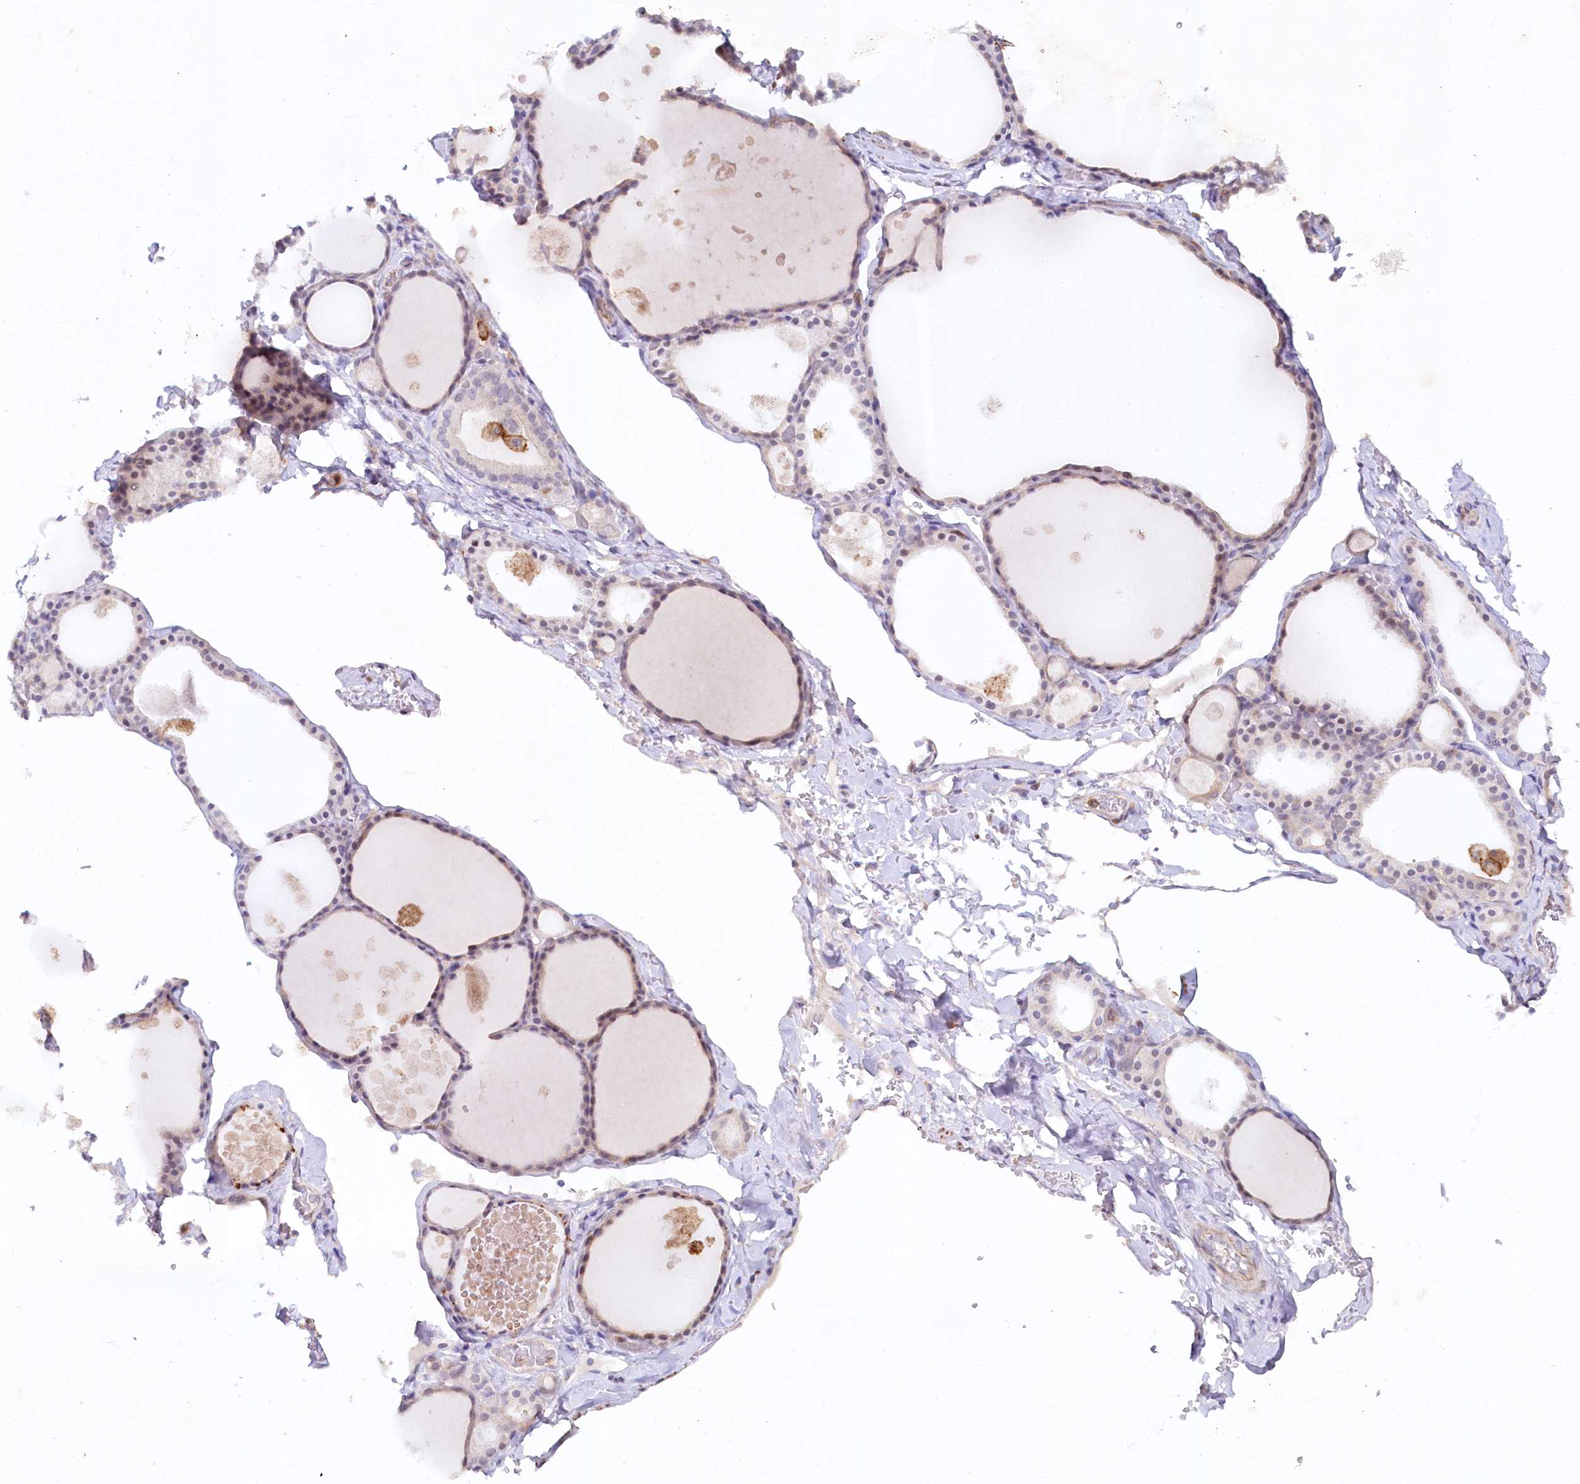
{"staining": {"intensity": "moderate", "quantity": "<25%", "location": "cytoplasmic/membranous"}, "tissue": "thyroid gland", "cell_type": "Glandular cells", "image_type": "normal", "snomed": [{"axis": "morphology", "description": "Normal tissue, NOS"}, {"axis": "topography", "description": "Thyroid gland"}], "caption": "Brown immunohistochemical staining in unremarkable thyroid gland reveals moderate cytoplasmic/membranous expression in approximately <25% of glandular cells.", "gene": "ALDH3B1", "patient": {"sex": "male", "age": 56}}